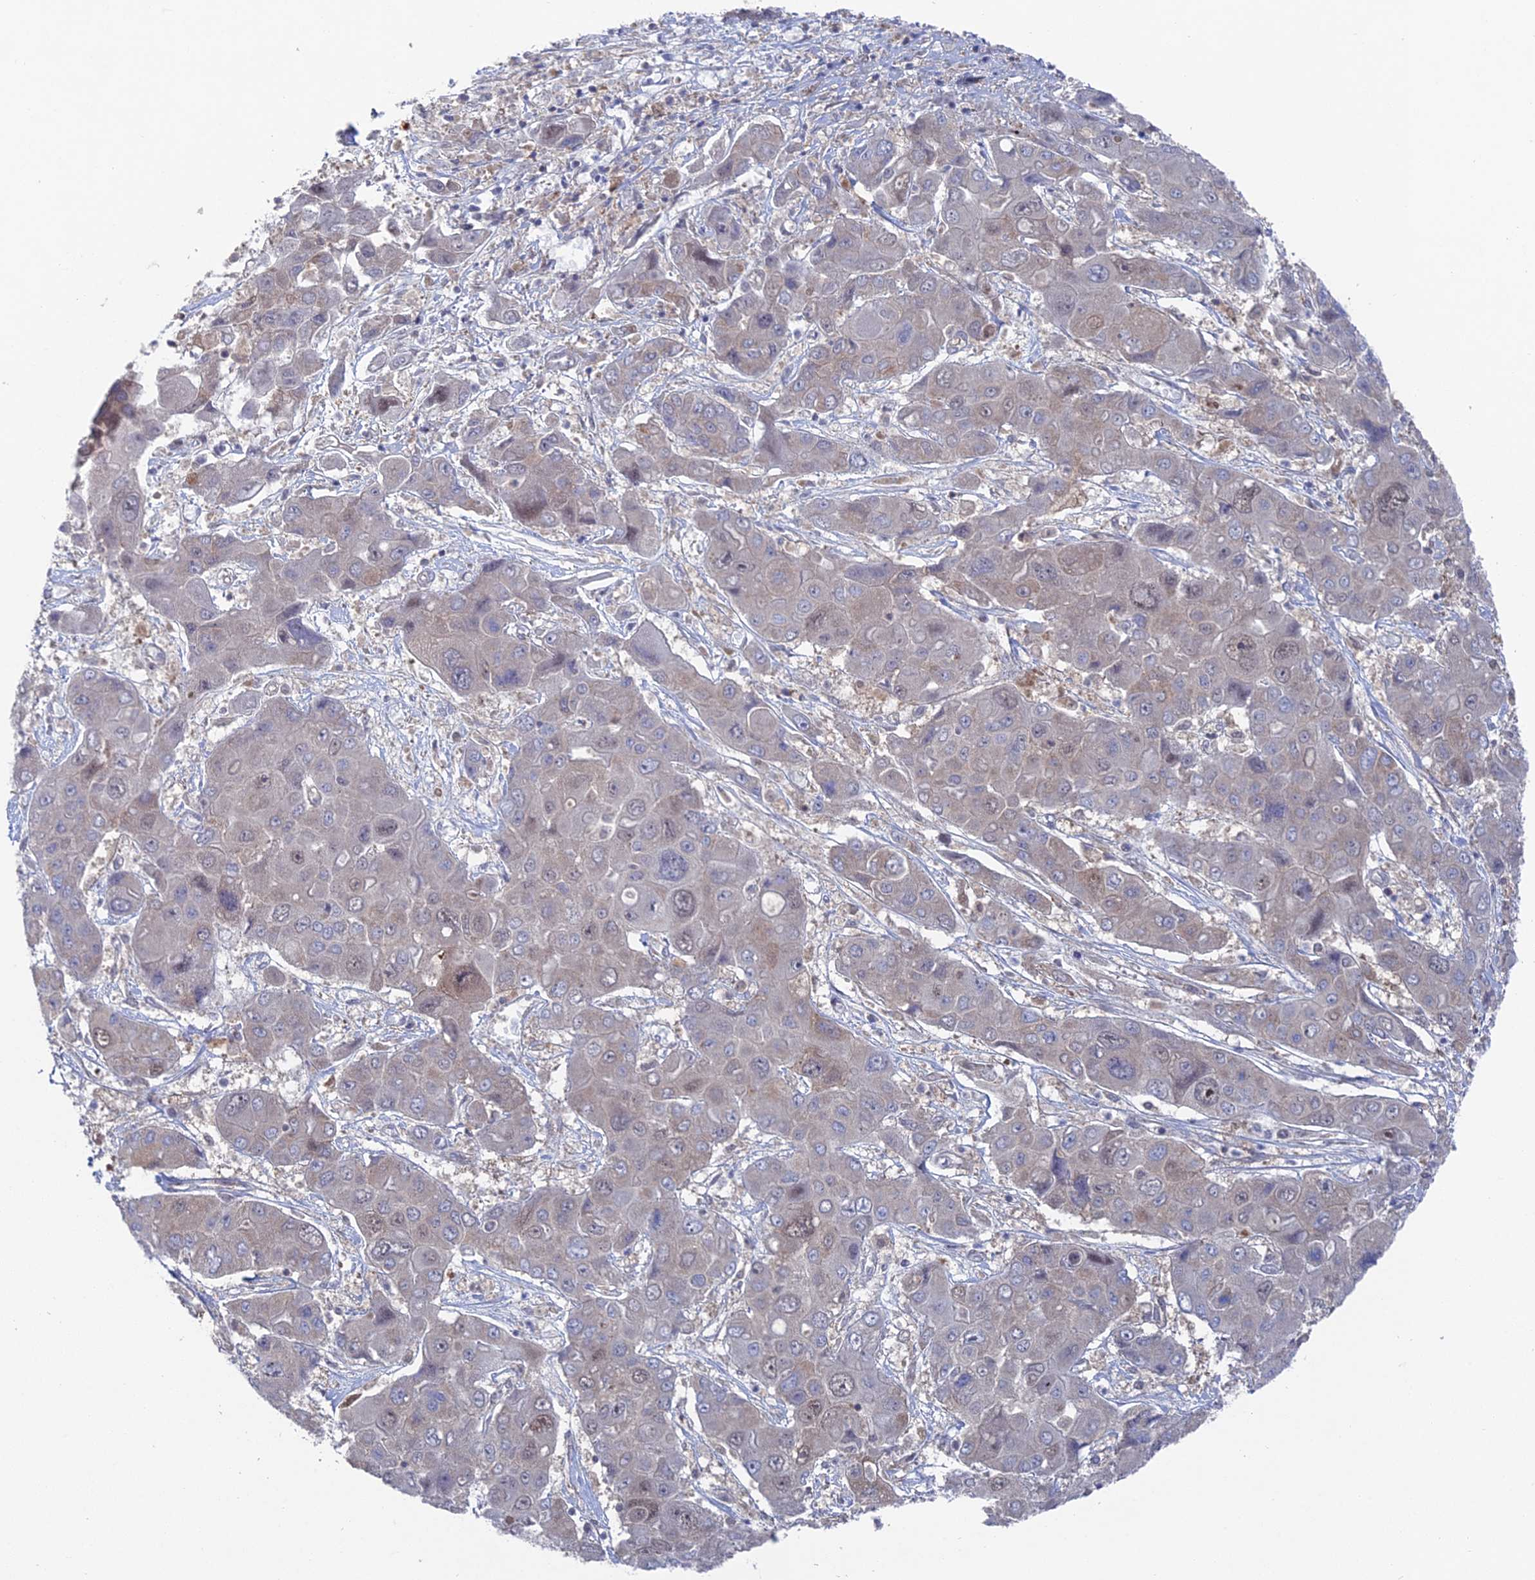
{"staining": {"intensity": "weak", "quantity": "<25%", "location": "cytoplasmic/membranous"}, "tissue": "liver cancer", "cell_type": "Tumor cells", "image_type": "cancer", "snomed": [{"axis": "morphology", "description": "Cholangiocarcinoma"}, {"axis": "topography", "description": "Liver"}], "caption": "DAB (3,3'-diaminobenzidine) immunohistochemical staining of liver cancer (cholangiocarcinoma) exhibits no significant staining in tumor cells.", "gene": "UNC5D", "patient": {"sex": "male", "age": 67}}